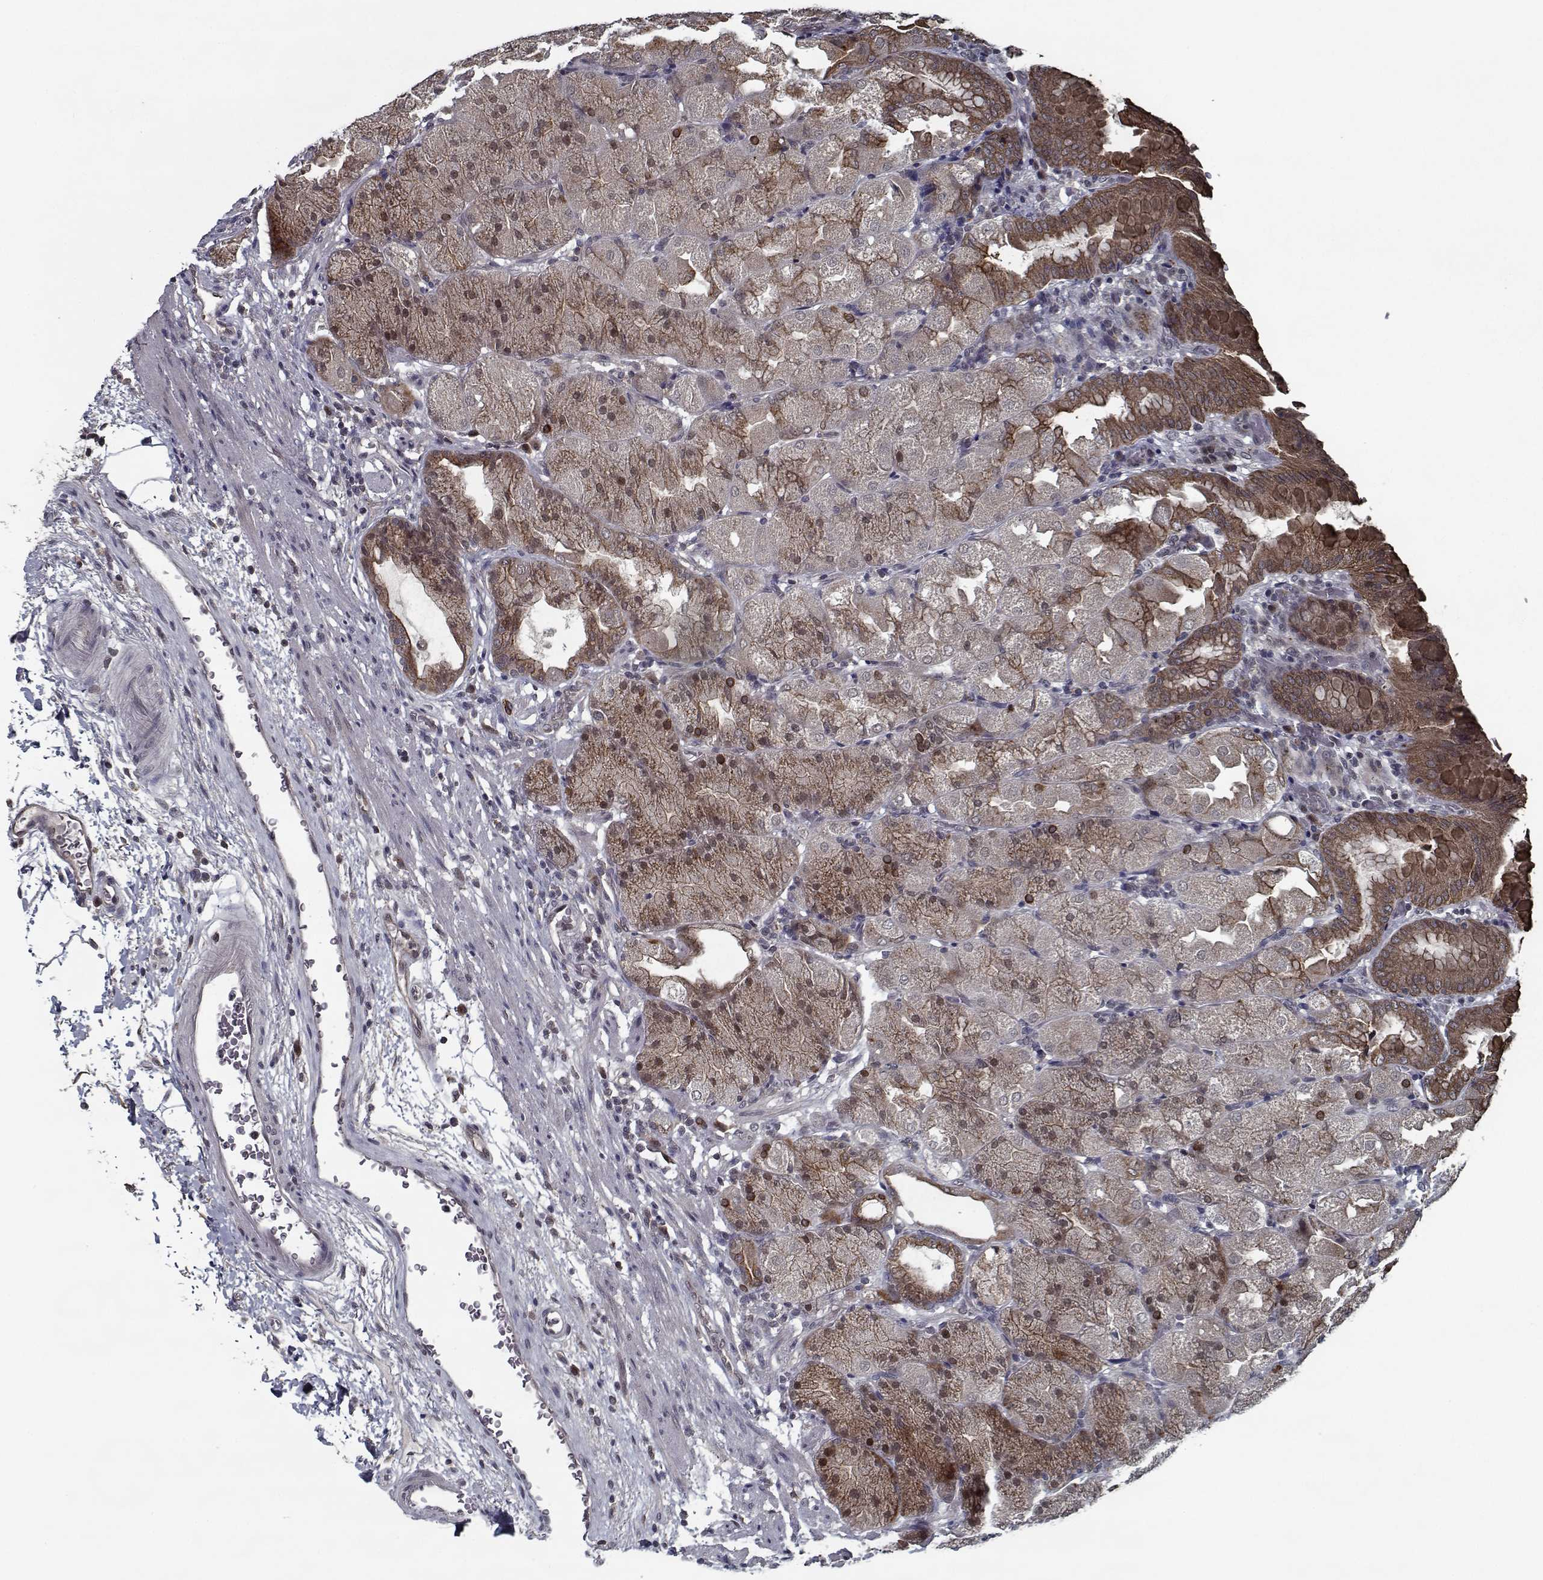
{"staining": {"intensity": "moderate", "quantity": ">75%", "location": "cytoplasmic/membranous,nuclear"}, "tissue": "stomach", "cell_type": "Glandular cells", "image_type": "normal", "snomed": [{"axis": "morphology", "description": "Normal tissue, NOS"}, {"axis": "topography", "description": "Stomach, upper"}, {"axis": "topography", "description": "Stomach"}, {"axis": "topography", "description": "Stomach, lower"}], "caption": "An immunohistochemistry photomicrograph of normal tissue is shown. Protein staining in brown highlights moderate cytoplasmic/membranous,nuclear positivity in stomach within glandular cells. (Brightfield microscopy of DAB IHC at high magnification).", "gene": "NLK", "patient": {"sex": "male", "age": 62}}